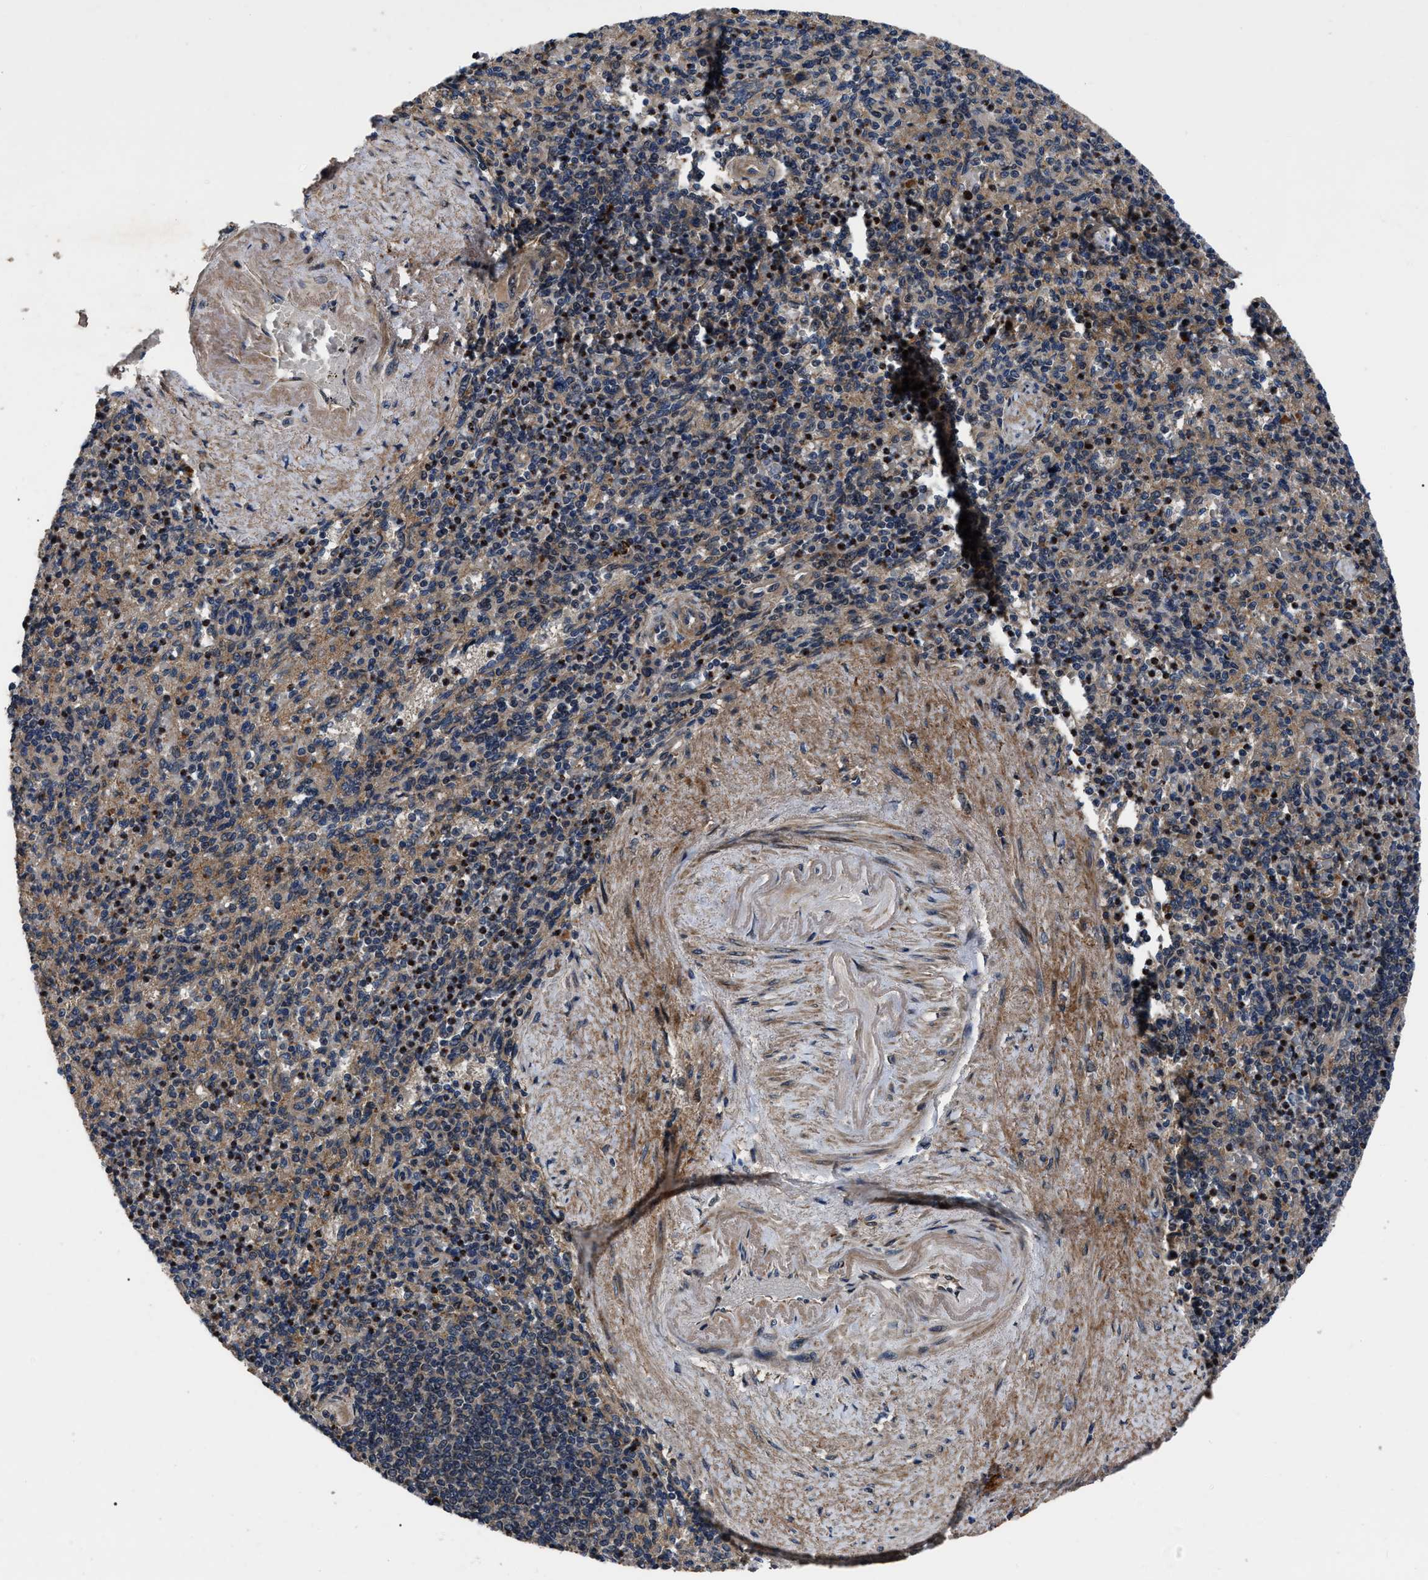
{"staining": {"intensity": "weak", "quantity": "25%-75%", "location": "cytoplasmic/membranous"}, "tissue": "spleen", "cell_type": "Cells in red pulp", "image_type": "normal", "snomed": [{"axis": "morphology", "description": "Normal tissue, NOS"}, {"axis": "topography", "description": "Spleen"}], "caption": "Immunohistochemistry (DAB) staining of unremarkable human spleen exhibits weak cytoplasmic/membranous protein positivity in about 25%-75% of cells in red pulp.", "gene": "PPWD1", "patient": {"sex": "female", "age": 74}}